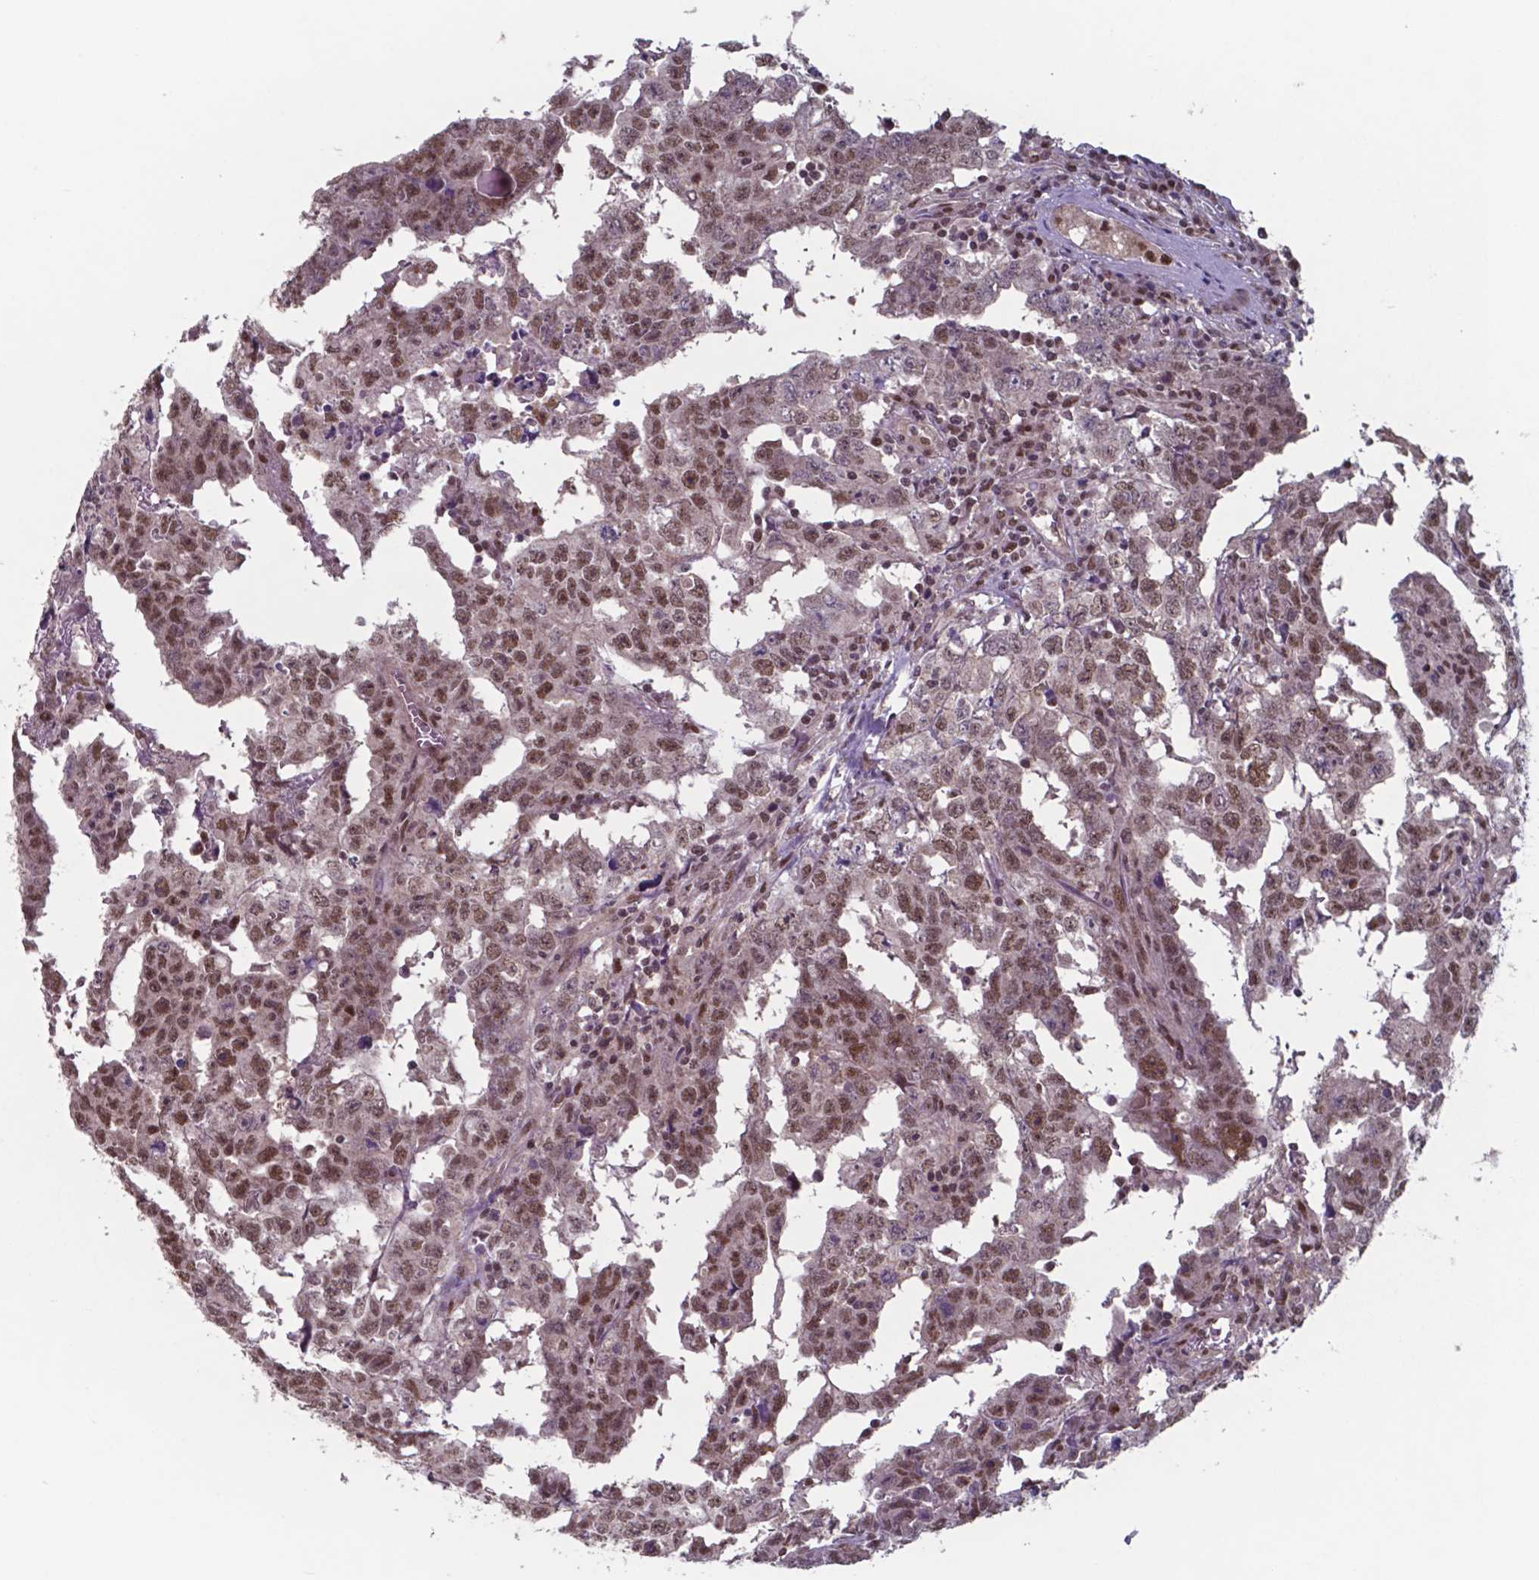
{"staining": {"intensity": "moderate", "quantity": ">75%", "location": "nuclear"}, "tissue": "testis cancer", "cell_type": "Tumor cells", "image_type": "cancer", "snomed": [{"axis": "morphology", "description": "Carcinoma, Embryonal, NOS"}, {"axis": "topography", "description": "Testis"}], "caption": "Immunohistochemistry (IHC) staining of embryonal carcinoma (testis), which displays medium levels of moderate nuclear expression in approximately >75% of tumor cells indicating moderate nuclear protein positivity. The staining was performed using DAB (3,3'-diaminobenzidine) (brown) for protein detection and nuclei were counterstained in hematoxylin (blue).", "gene": "UBA1", "patient": {"sex": "male", "age": 22}}